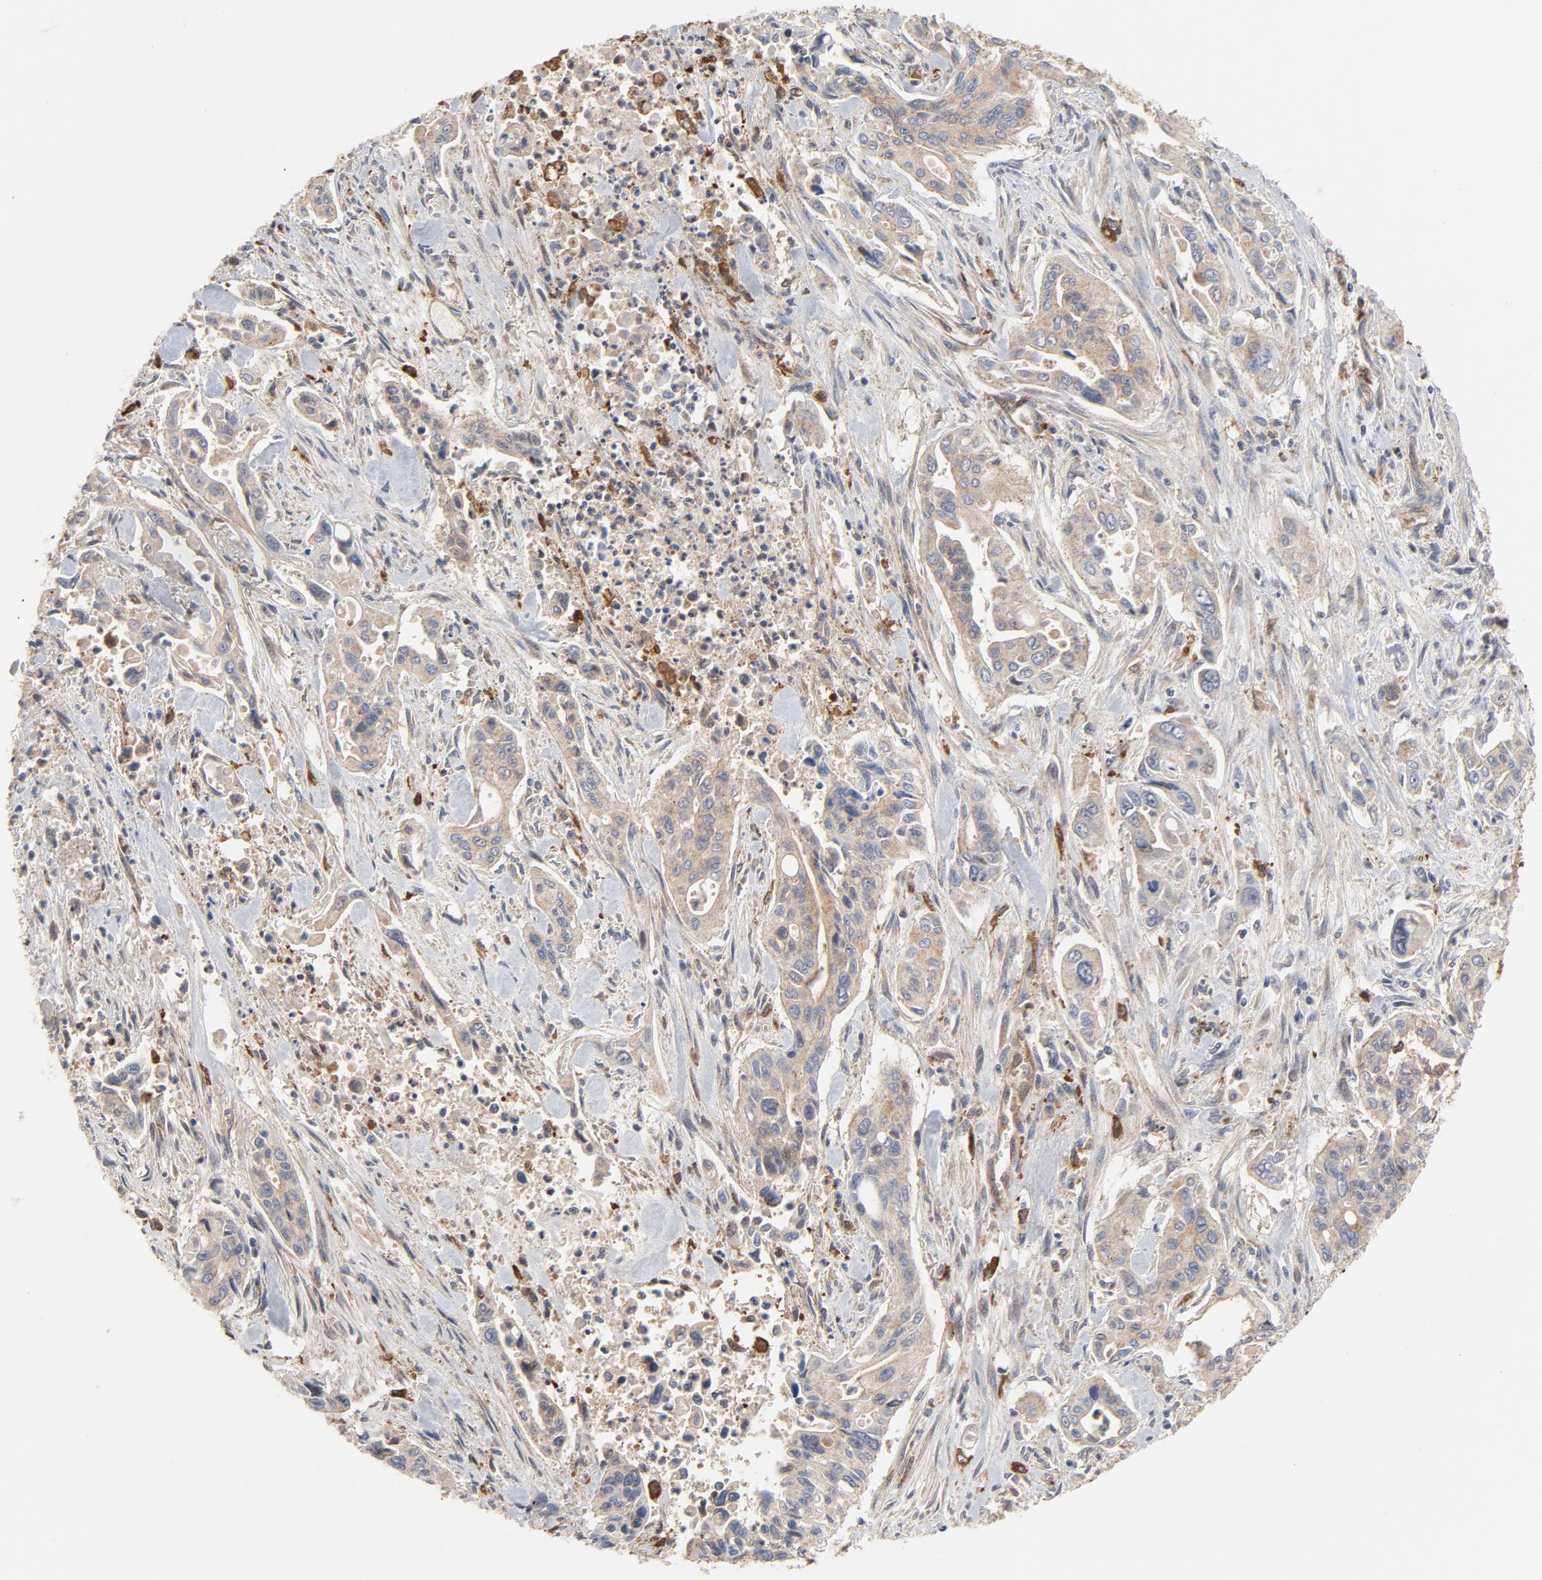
{"staining": {"intensity": "moderate", "quantity": ">75%", "location": "cytoplasmic/membranous"}, "tissue": "pancreatic cancer", "cell_type": "Tumor cells", "image_type": "cancer", "snomed": [{"axis": "morphology", "description": "Adenocarcinoma, NOS"}, {"axis": "topography", "description": "Pancreas"}], "caption": "Pancreatic adenocarcinoma stained with a brown dye demonstrates moderate cytoplasmic/membranous positive positivity in approximately >75% of tumor cells.", "gene": "RAPGEF4", "patient": {"sex": "male", "age": 77}}